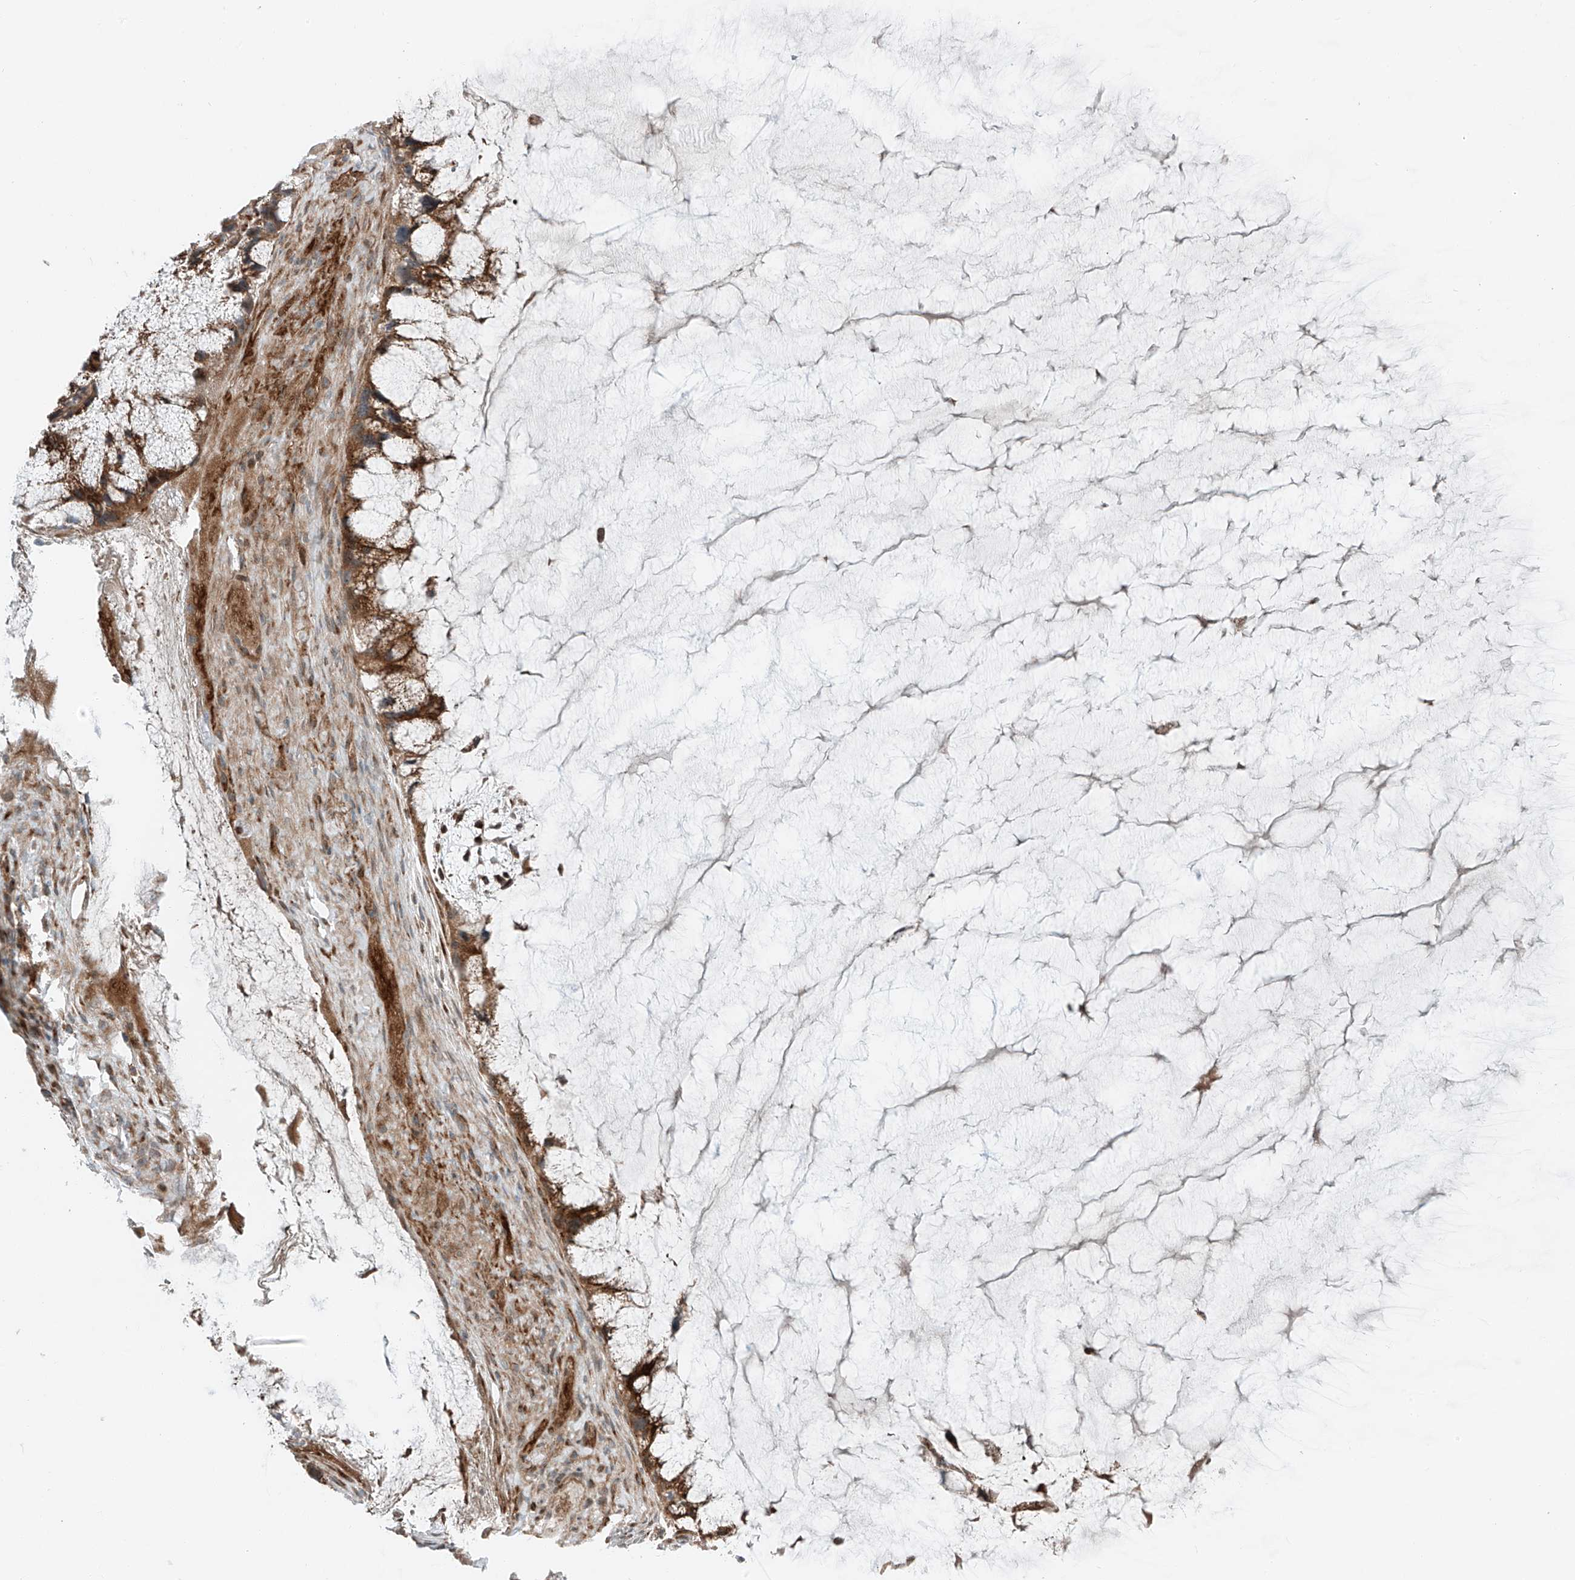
{"staining": {"intensity": "strong", "quantity": ">75%", "location": "cytoplasmic/membranous"}, "tissue": "ovarian cancer", "cell_type": "Tumor cells", "image_type": "cancer", "snomed": [{"axis": "morphology", "description": "Cystadenocarcinoma, mucinous, NOS"}, {"axis": "topography", "description": "Ovary"}], "caption": "Mucinous cystadenocarcinoma (ovarian) tissue demonstrates strong cytoplasmic/membranous positivity in approximately >75% of tumor cells Nuclei are stained in blue.", "gene": "USP48", "patient": {"sex": "female", "age": 37}}